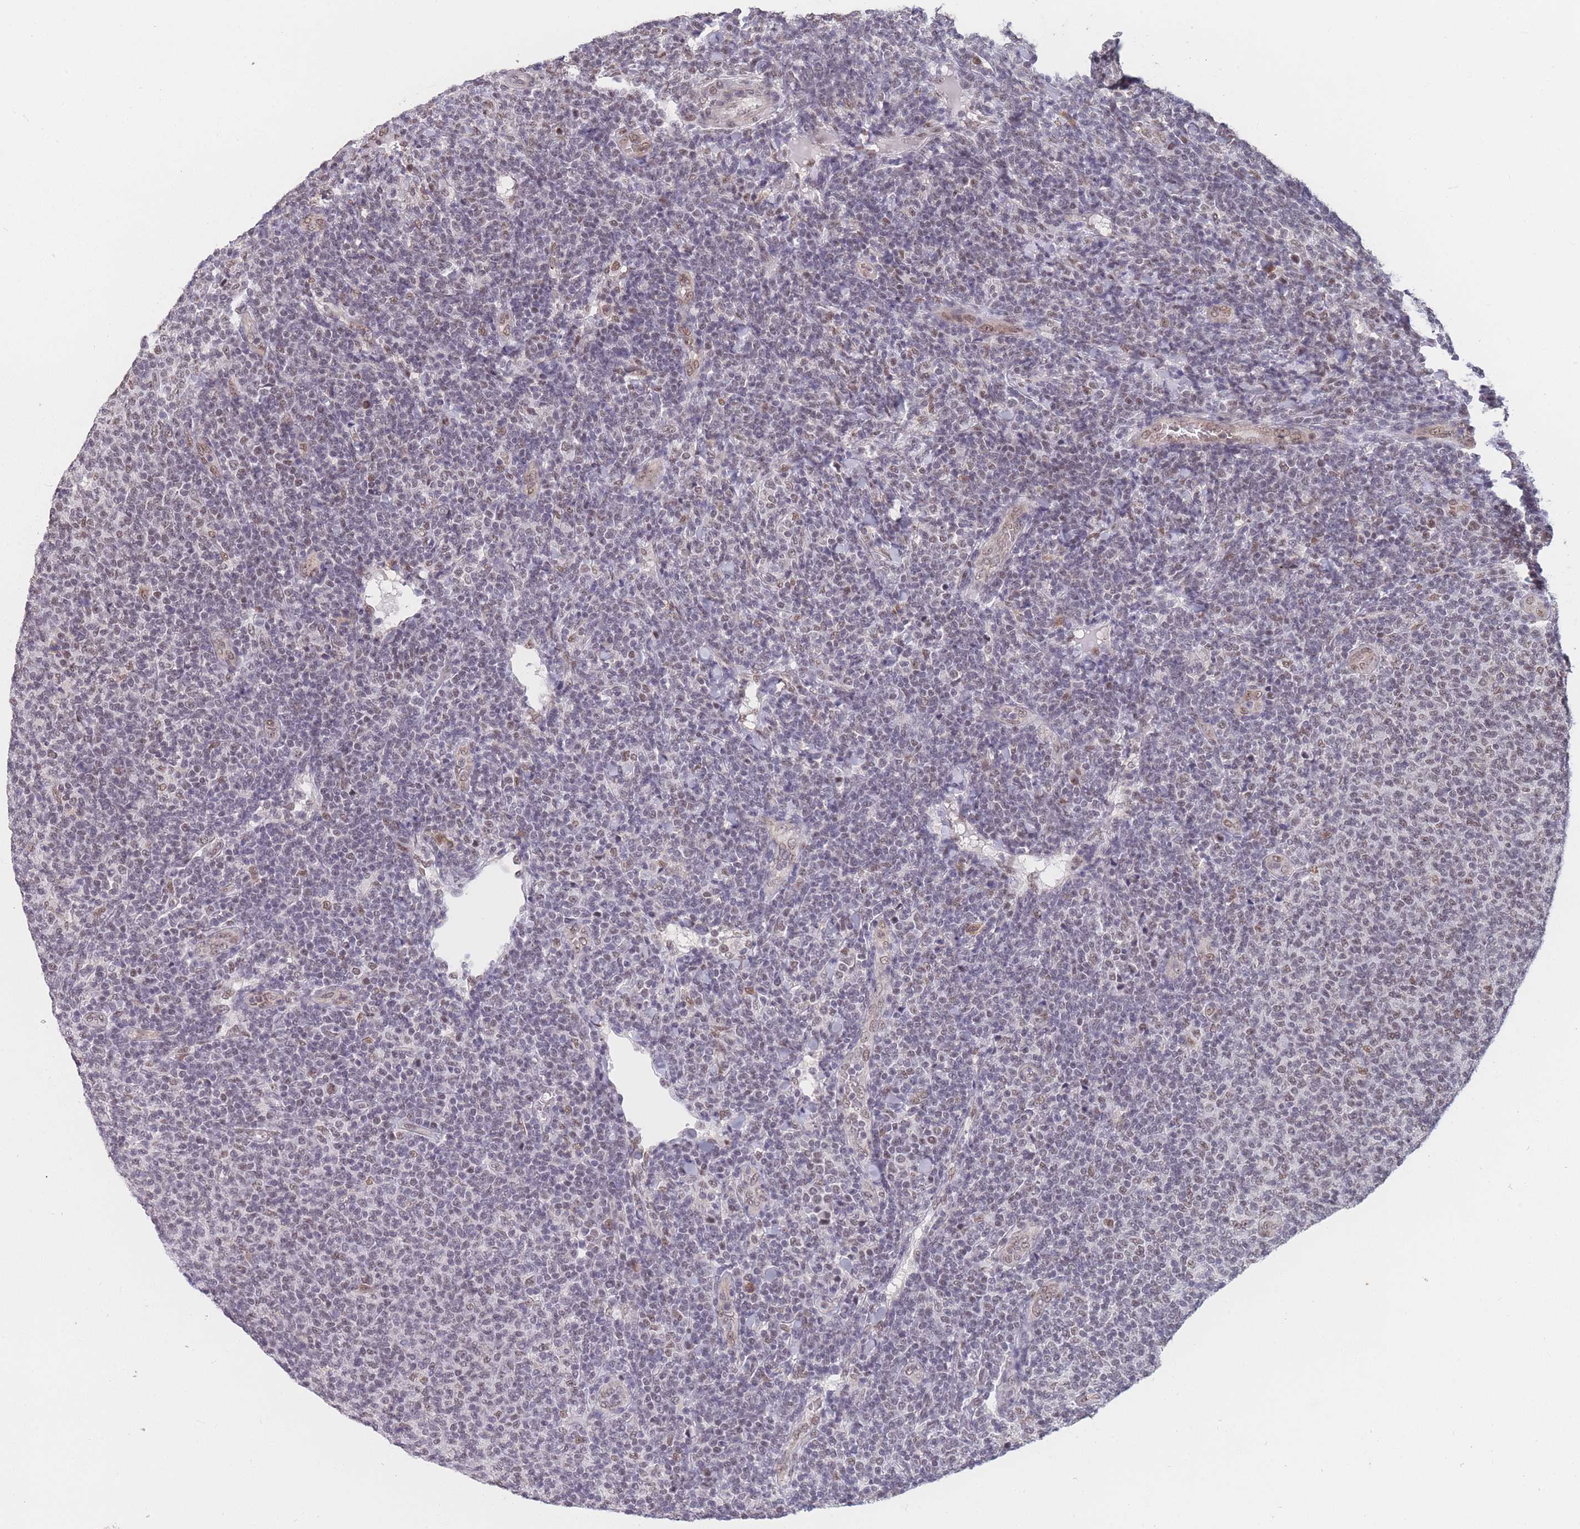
{"staining": {"intensity": "moderate", "quantity": "<25%", "location": "nuclear"}, "tissue": "lymphoma", "cell_type": "Tumor cells", "image_type": "cancer", "snomed": [{"axis": "morphology", "description": "Malignant lymphoma, non-Hodgkin's type, Low grade"}, {"axis": "topography", "description": "Lymph node"}], "caption": "Brown immunohistochemical staining in human lymphoma displays moderate nuclear expression in about <25% of tumor cells.", "gene": "SNRPA1", "patient": {"sex": "male", "age": 66}}